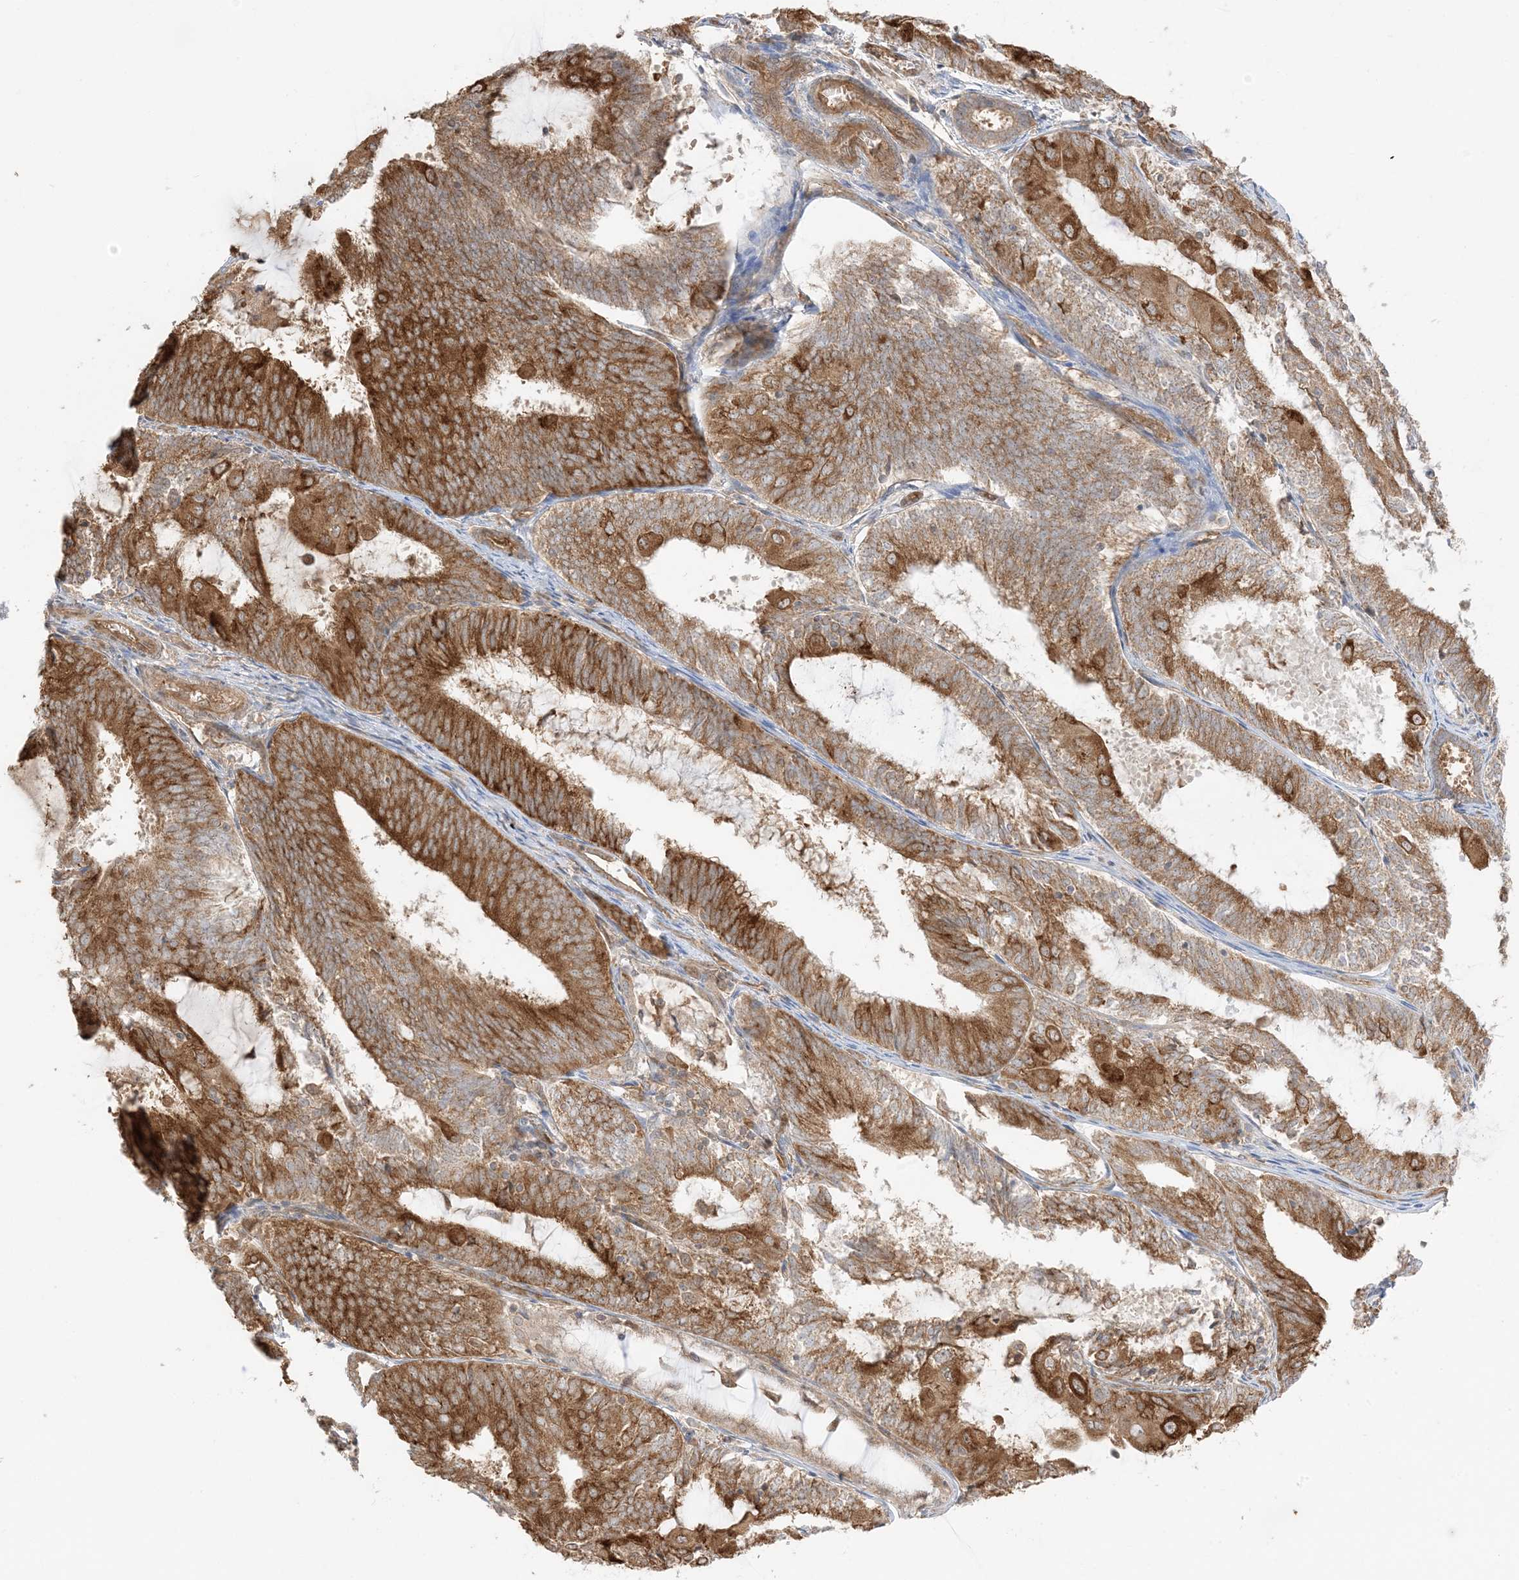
{"staining": {"intensity": "strong", "quantity": ">75%", "location": "cytoplasmic/membranous"}, "tissue": "endometrial cancer", "cell_type": "Tumor cells", "image_type": "cancer", "snomed": [{"axis": "morphology", "description": "Adenocarcinoma, NOS"}, {"axis": "topography", "description": "Endometrium"}], "caption": "Approximately >75% of tumor cells in adenocarcinoma (endometrial) show strong cytoplasmic/membranous protein expression as visualized by brown immunohistochemical staining.", "gene": "UBAP2L", "patient": {"sex": "female", "age": 81}}